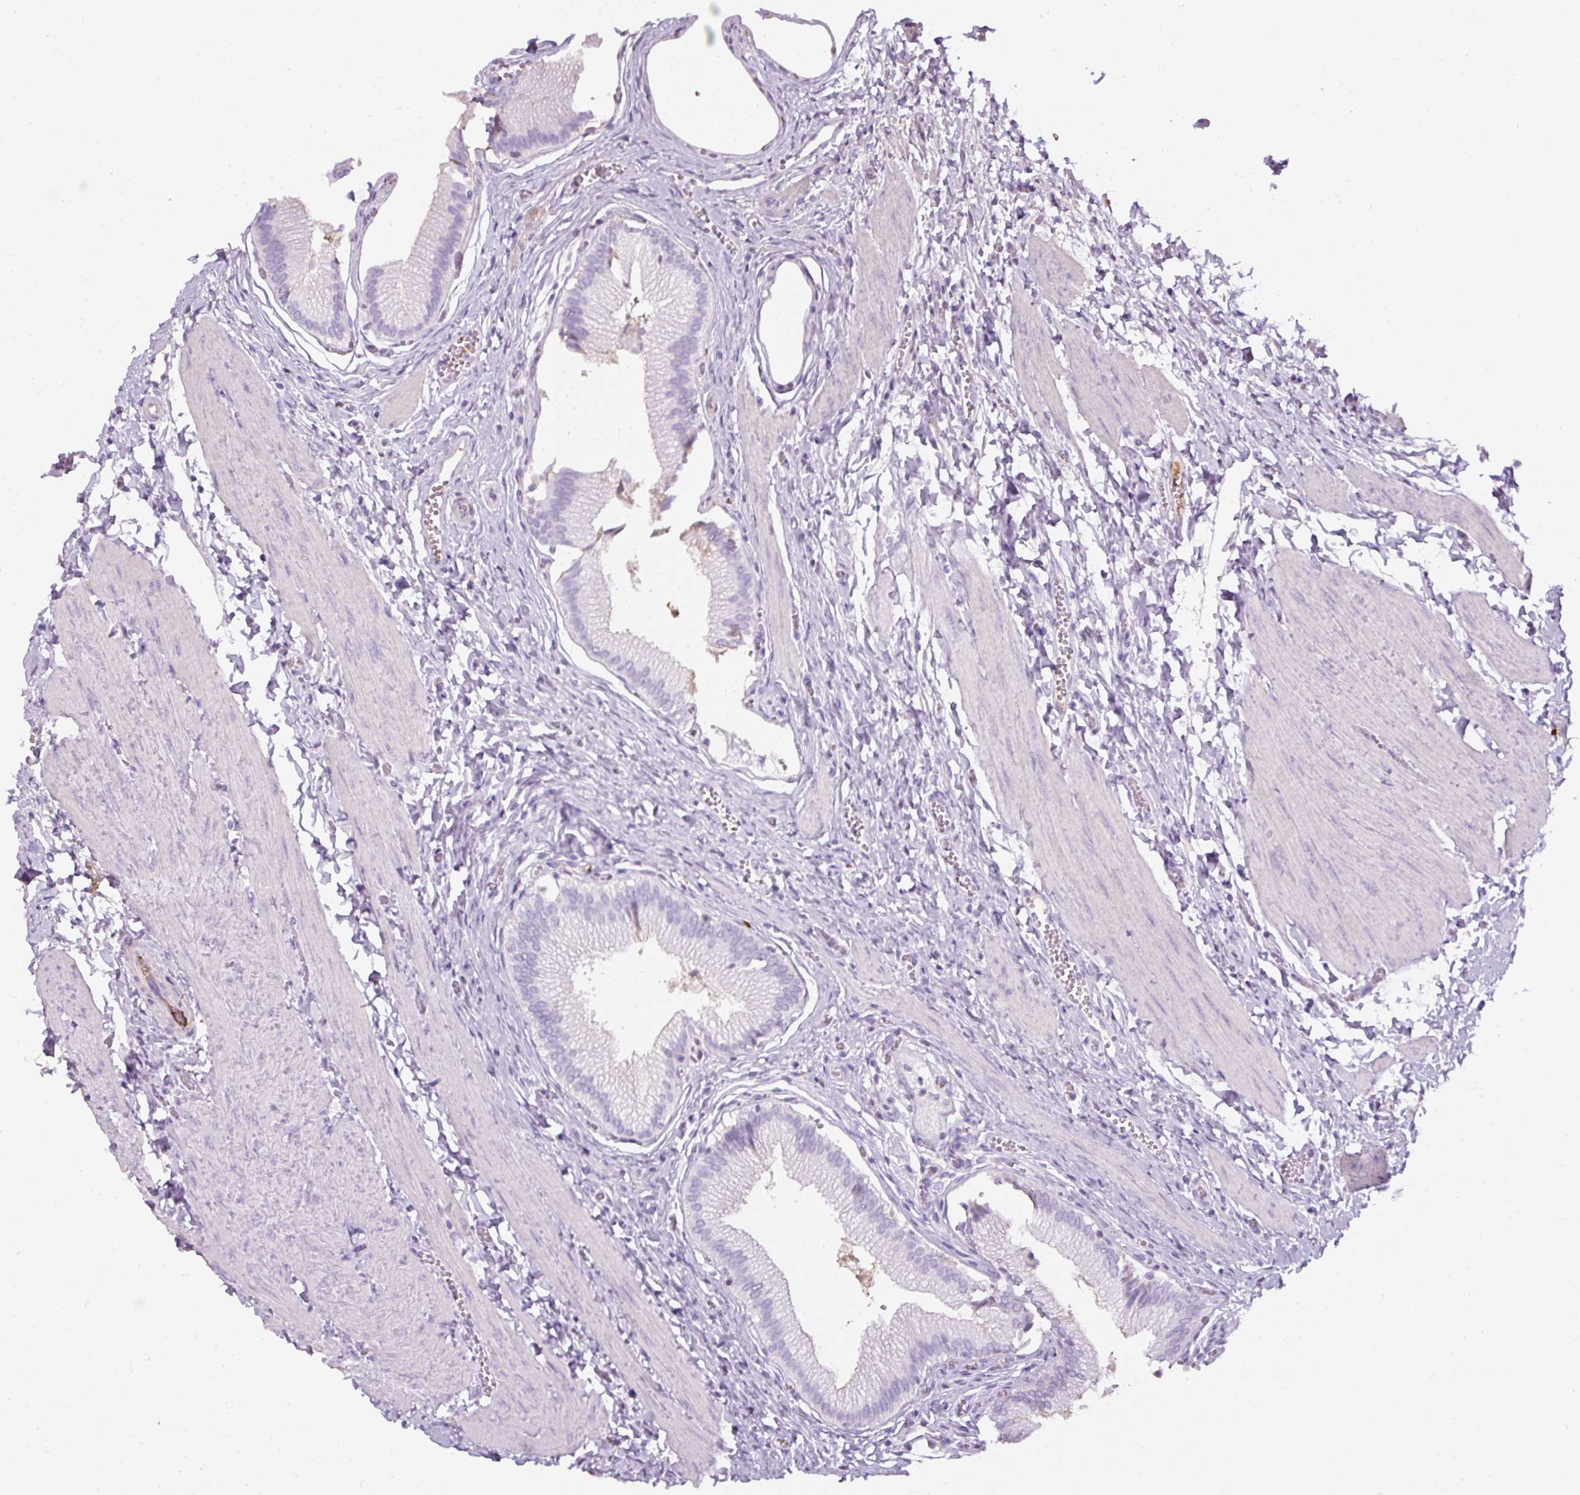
{"staining": {"intensity": "negative", "quantity": "none", "location": "none"}, "tissue": "gallbladder", "cell_type": "Glandular cells", "image_type": "normal", "snomed": [{"axis": "morphology", "description": "Normal tissue, NOS"}, {"axis": "topography", "description": "Gallbladder"}], "caption": "Immunohistochemical staining of benign human gallbladder reveals no significant staining in glandular cells. (Brightfield microscopy of DAB (3,3'-diaminobenzidine) IHC at high magnification).", "gene": "APOA1", "patient": {"sex": "male", "age": 17}}